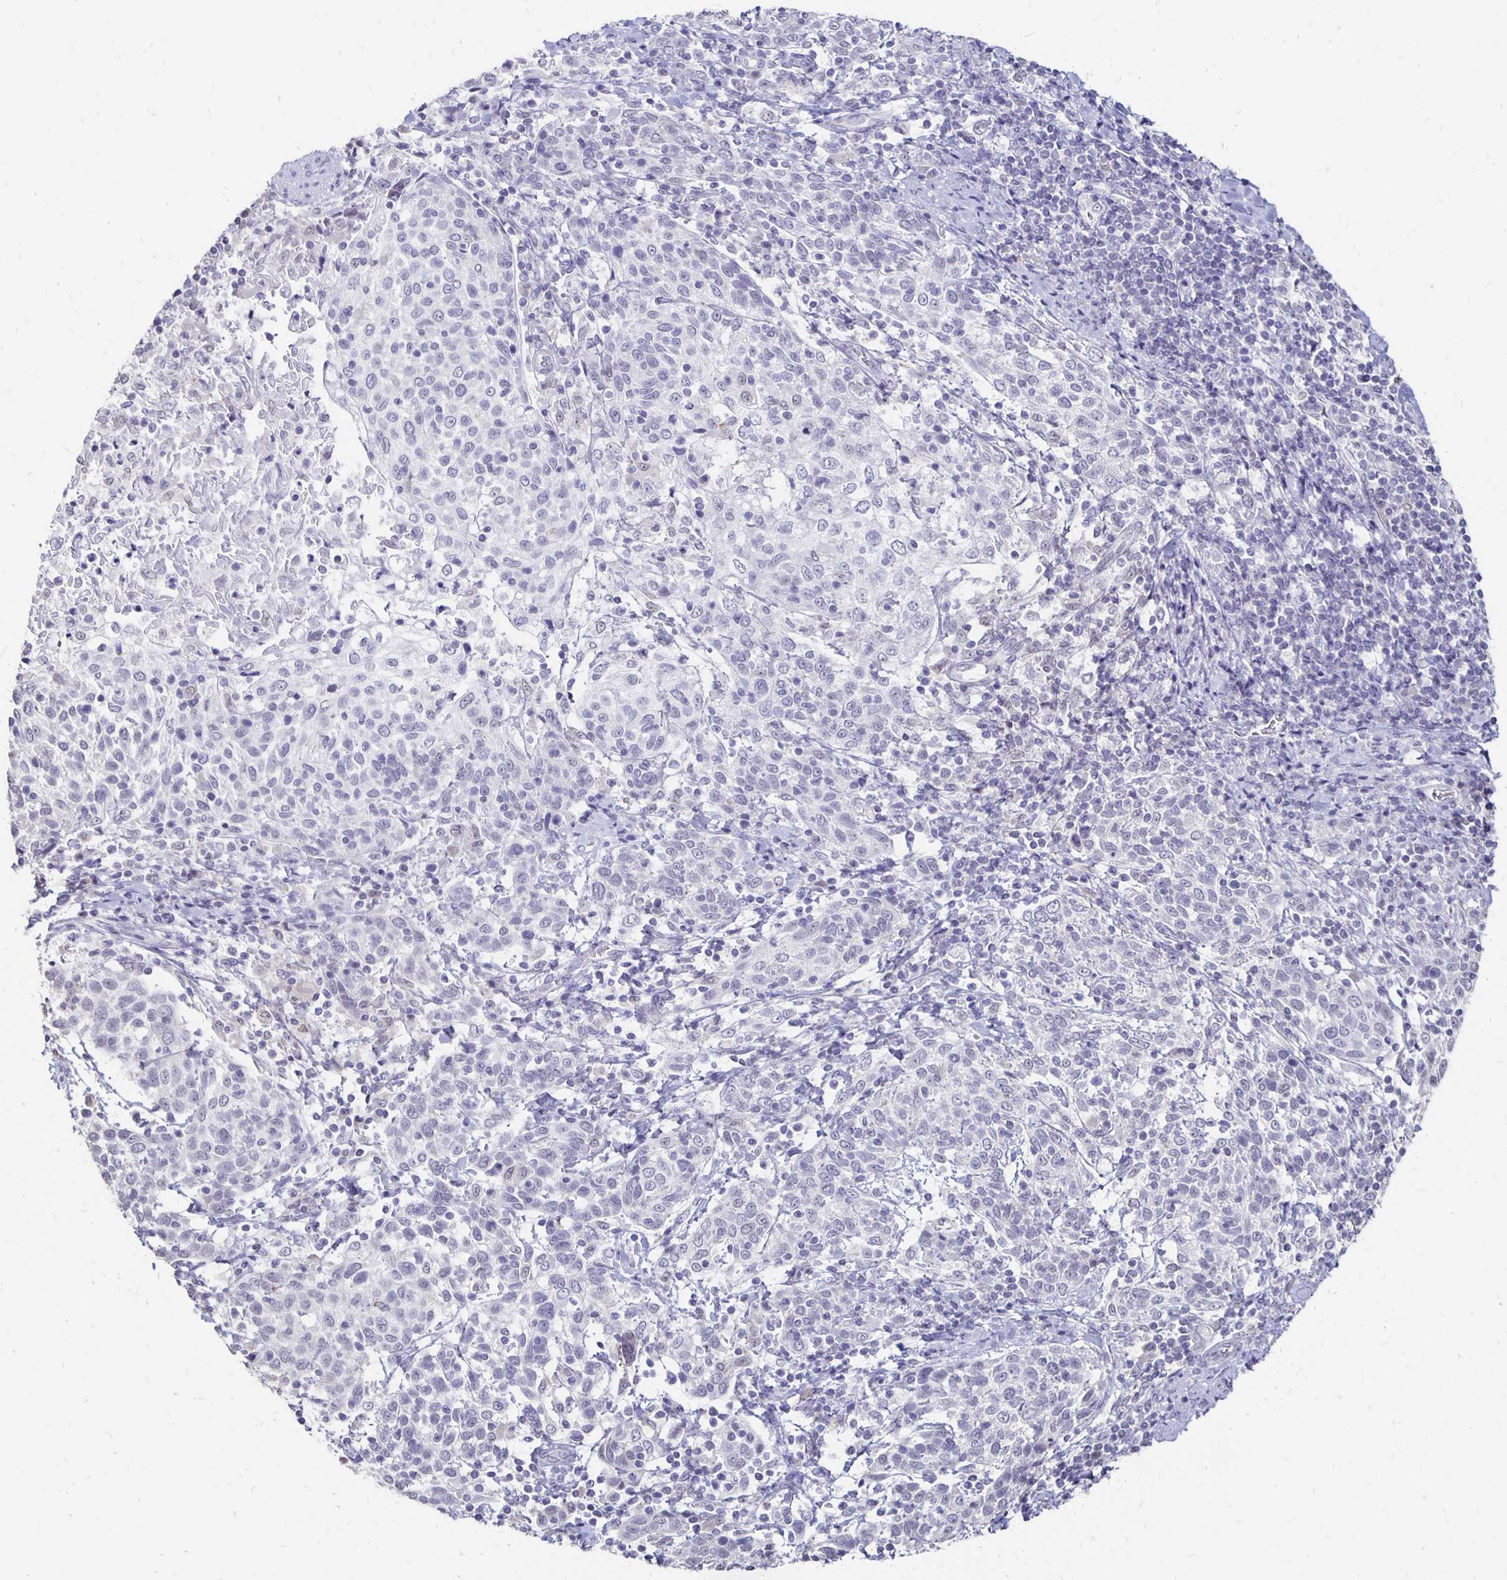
{"staining": {"intensity": "negative", "quantity": "none", "location": "none"}, "tissue": "cervical cancer", "cell_type": "Tumor cells", "image_type": "cancer", "snomed": [{"axis": "morphology", "description": "Squamous cell carcinoma, NOS"}, {"axis": "topography", "description": "Cervix"}], "caption": "Immunohistochemistry image of human cervical squamous cell carcinoma stained for a protein (brown), which displays no staining in tumor cells.", "gene": "ATOSB", "patient": {"sex": "female", "age": 61}}